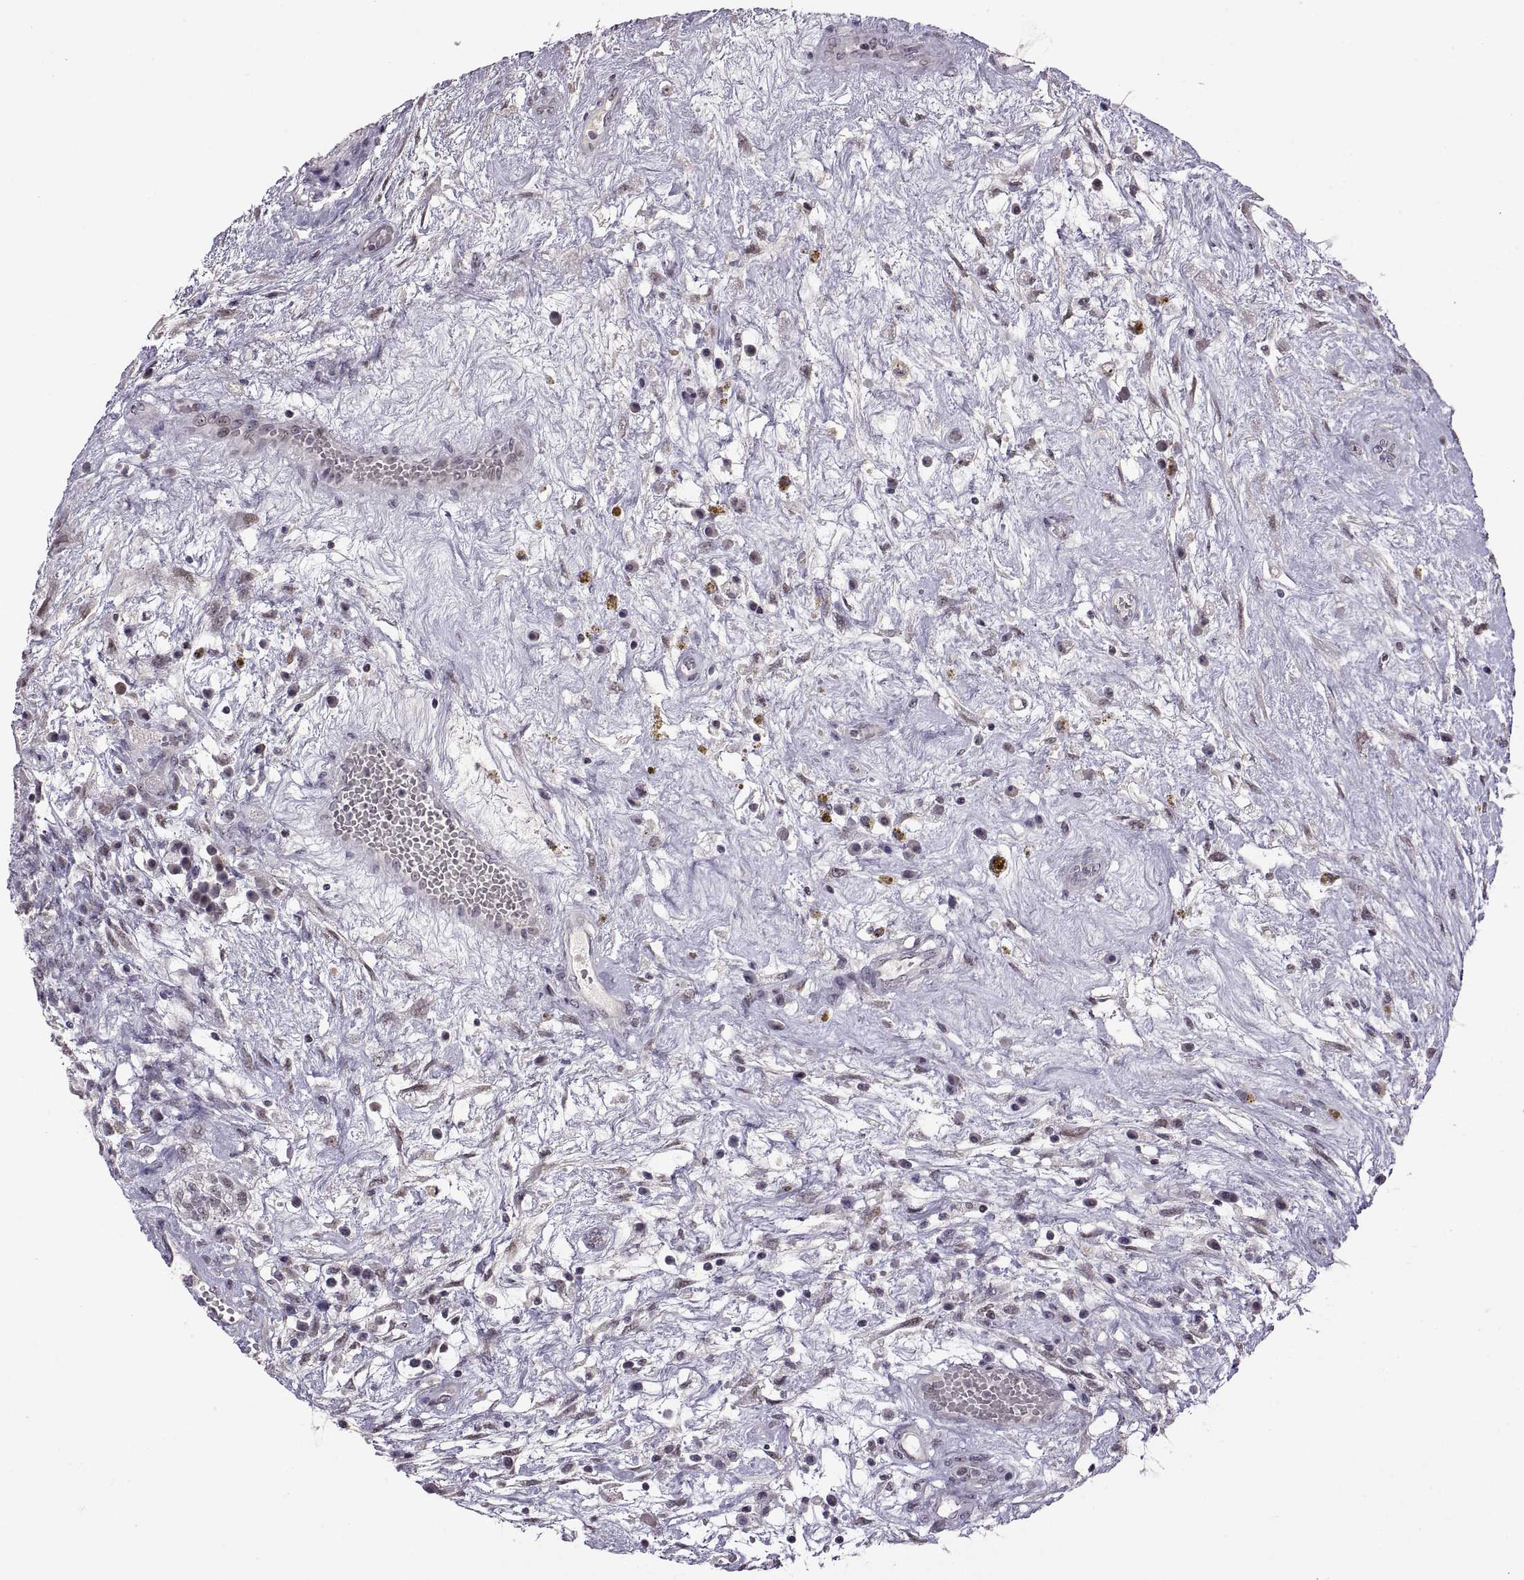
{"staining": {"intensity": "negative", "quantity": "none", "location": "none"}, "tissue": "testis cancer", "cell_type": "Tumor cells", "image_type": "cancer", "snomed": [{"axis": "morphology", "description": "Normal tissue, NOS"}, {"axis": "morphology", "description": "Carcinoma, Embryonal, NOS"}, {"axis": "topography", "description": "Testis"}], "caption": "Immunohistochemistry (IHC) of testis cancer (embryonal carcinoma) displays no positivity in tumor cells.", "gene": "NEK2", "patient": {"sex": "male", "age": 32}}